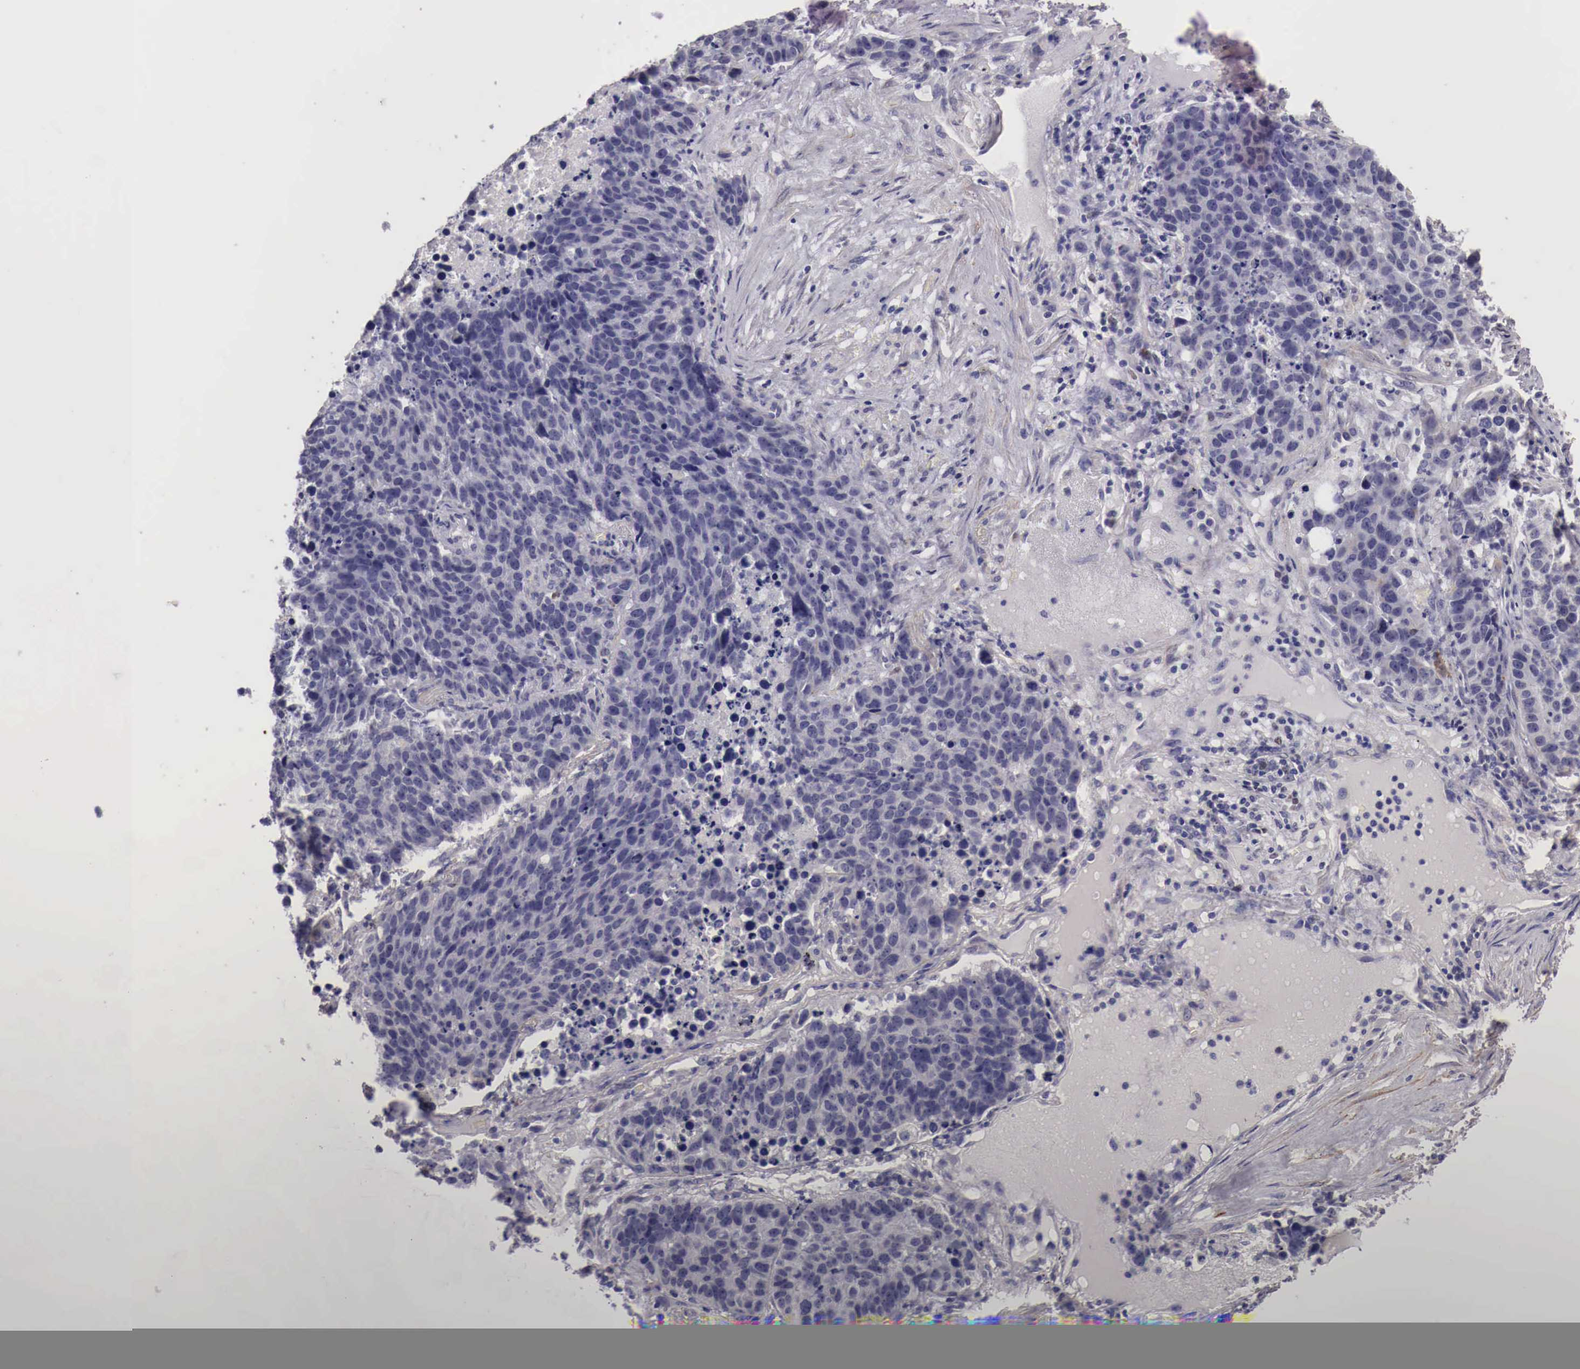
{"staining": {"intensity": "negative", "quantity": "none", "location": "none"}, "tissue": "lung cancer", "cell_type": "Tumor cells", "image_type": "cancer", "snomed": [{"axis": "morphology", "description": "Carcinoid, malignant, NOS"}, {"axis": "topography", "description": "Lung"}], "caption": "A micrograph of lung cancer (carcinoid (malignant)) stained for a protein exhibits no brown staining in tumor cells.", "gene": "ENOX2", "patient": {"sex": "male", "age": 60}}